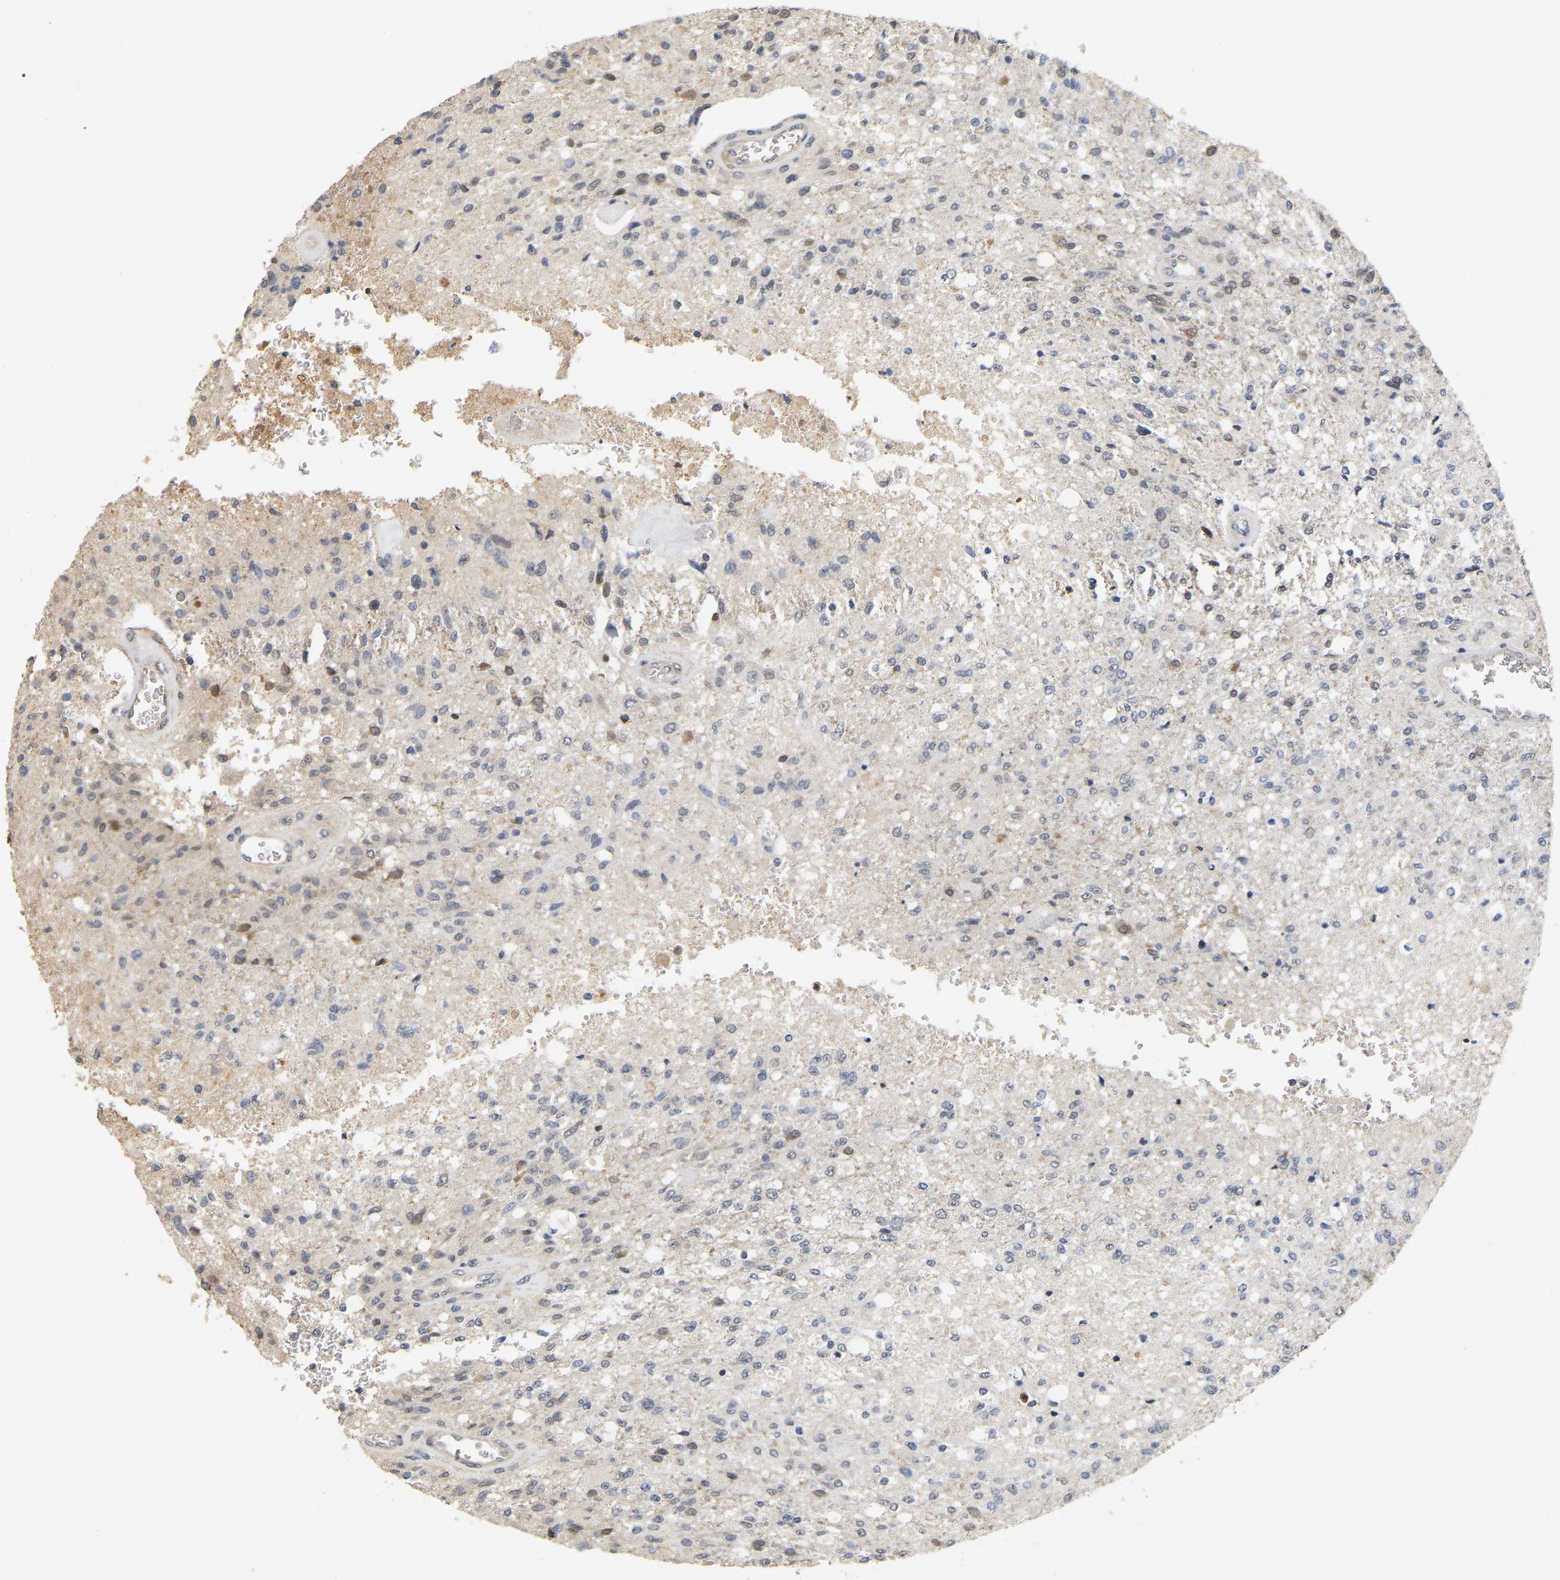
{"staining": {"intensity": "weak", "quantity": "<25%", "location": "nuclear"}, "tissue": "glioma", "cell_type": "Tumor cells", "image_type": "cancer", "snomed": [{"axis": "morphology", "description": "Normal tissue, NOS"}, {"axis": "morphology", "description": "Glioma, malignant, High grade"}, {"axis": "topography", "description": "Cerebral cortex"}], "caption": "Image shows no protein staining in tumor cells of glioma tissue.", "gene": "RUVBL1", "patient": {"sex": "male", "age": 77}}